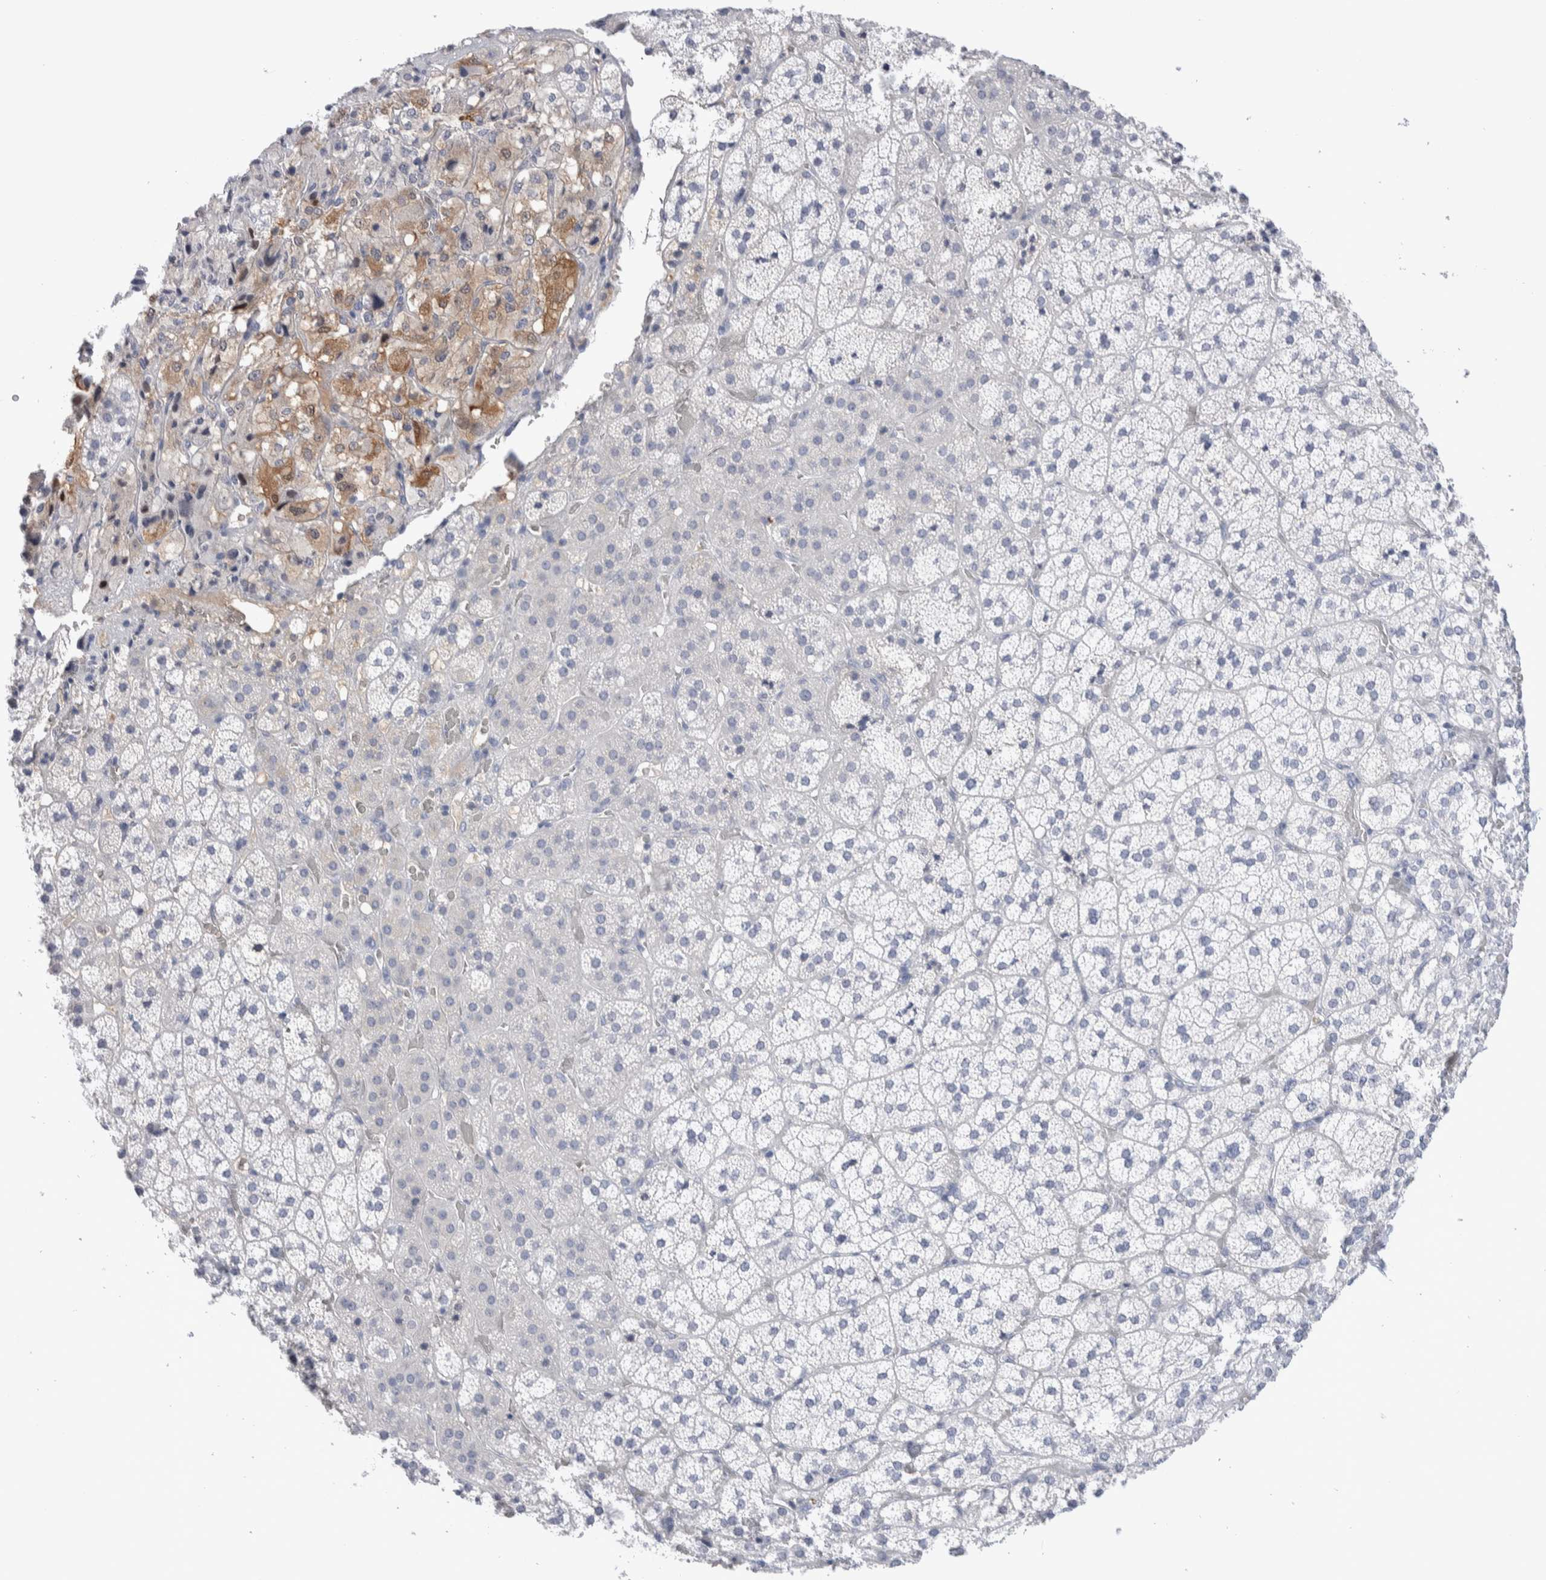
{"staining": {"intensity": "moderate", "quantity": "<25%", "location": "cytoplasmic/membranous"}, "tissue": "adrenal gland", "cell_type": "Glandular cells", "image_type": "normal", "snomed": [{"axis": "morphology", "description": "Normal tissue, NOS"}, {"axis": "topography", "description": "Adrenal gland"}], "caption": "There is low levels of moderate cytoplasmic/membranous staining in glandular cells of normal adrenal gland, as demonstrated by immunohistochemical staining (brown color).", "gene": "GDA", "patient": {"sex": "female", "age": 44}}